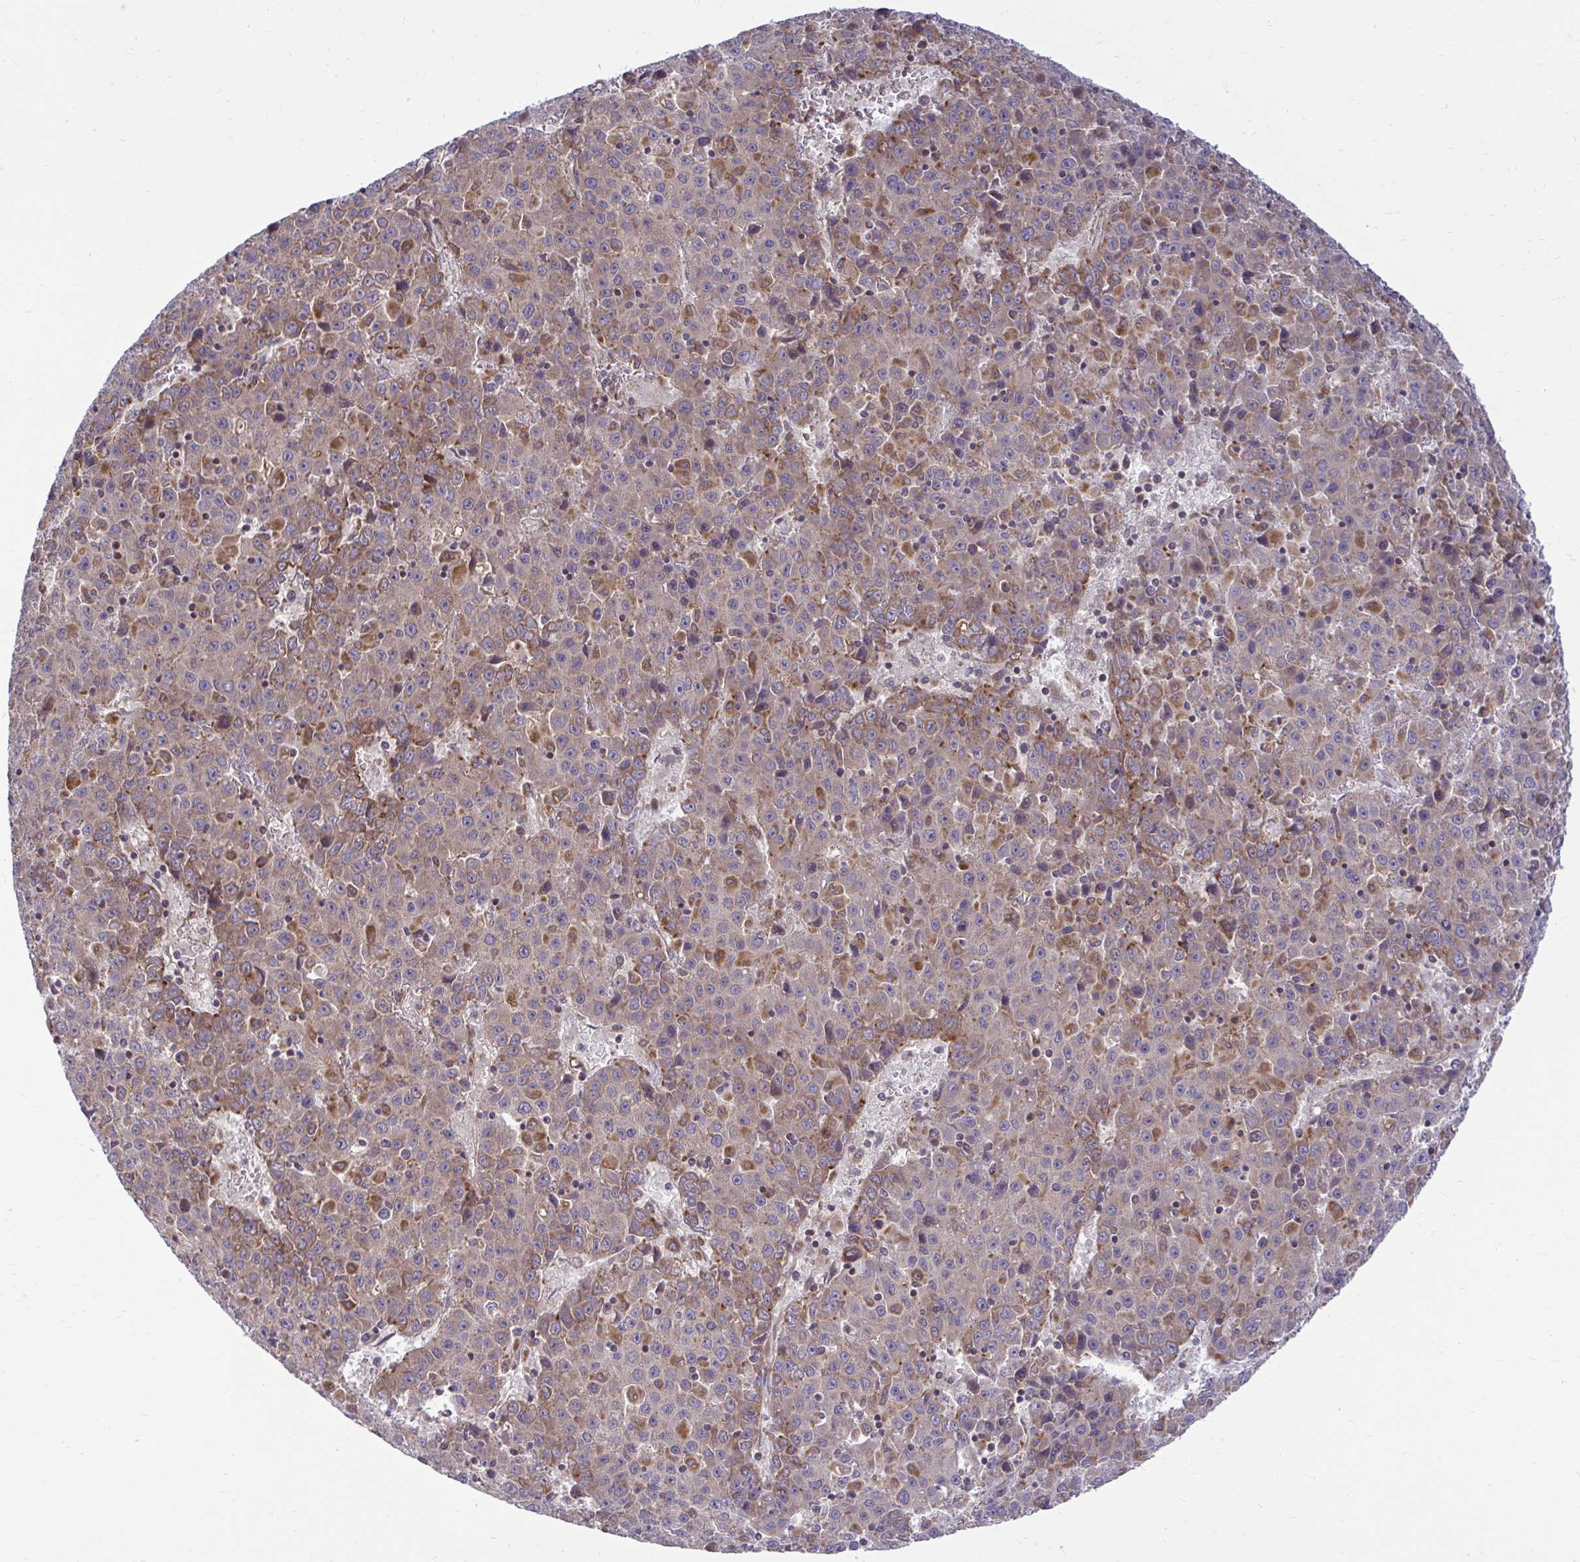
{"staining": {"intensity": "moderate", "quantity": ">75%", "location": "cytoplasmic/membranous"}, "tissue": "liver cancer", "cell_type": "Tumor cells", "image_type": "cancer", "snomed": [{"axis": "morphology", "description": "Carcinoma, Hepatocellular, NOS"}, {"axis": "topography", "description": "Liver"}], "caption": "The image displays a brown stain indicating the presence of a protein in the cytoplasmic/membranous of tumor cells in hepatocellular carcinoma (liver). Nuclei are stained in blue.", "gene": "VTI1B", "patient": {"sex": "female", "age": 53}}